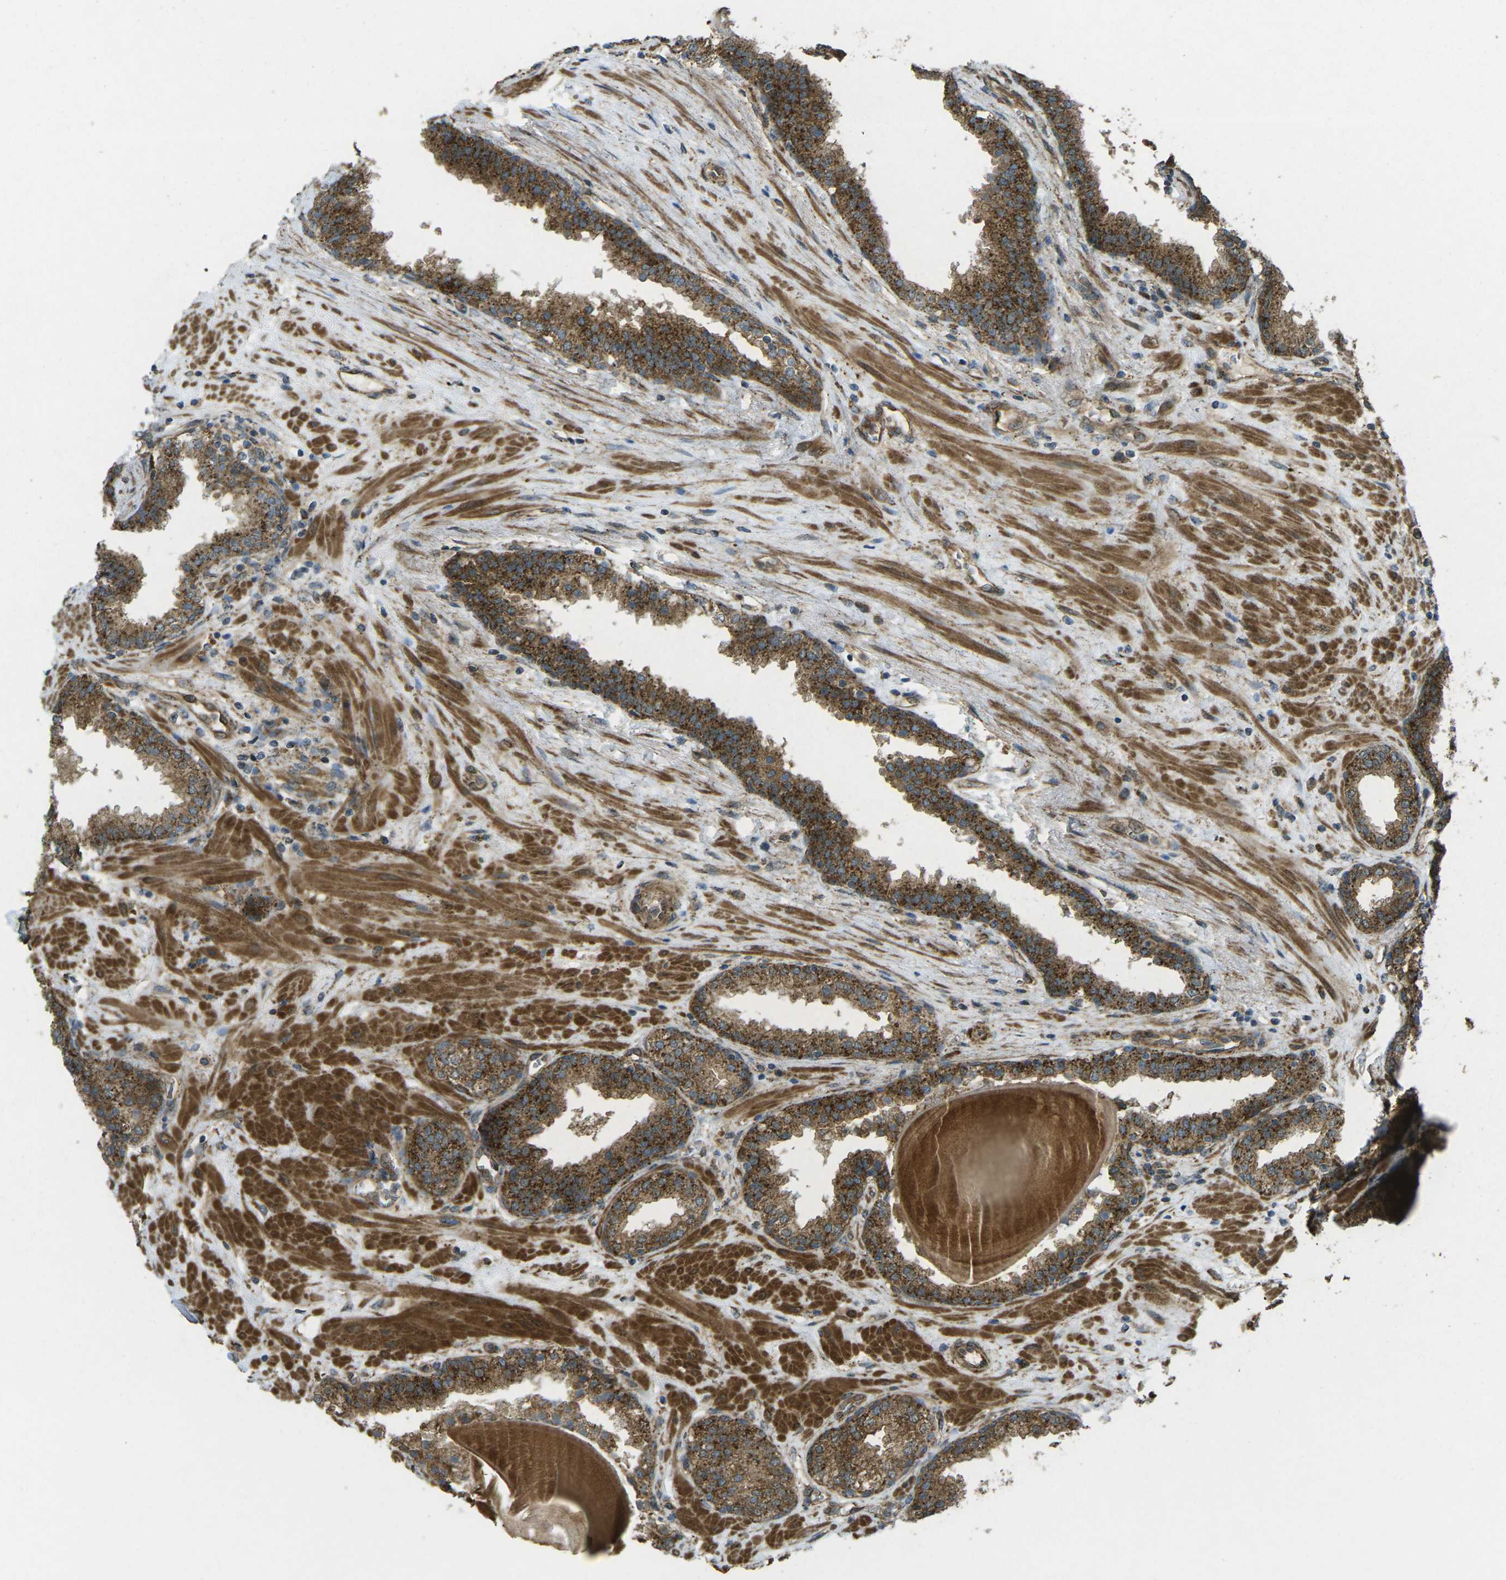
{"staining": {"intensity": "strong", "quantity": ">75%", "location": "cytoplasmic/membranous"}, "tissue": "prostate", "cell_type": "Glandular cells", "image_type": "normal", "snomed": [{"axis": "morphology", "description": "Normal tissue, NOS"}, {"axis": "topography", "description": "Prostate"}], "caption": "A micrograph of prostate stained for a protein displays strong cytoplasmic/membranous brown staining in glandular cells.", "gene": "CHMP3", "patient": {"sex": "male", "age": 51}}